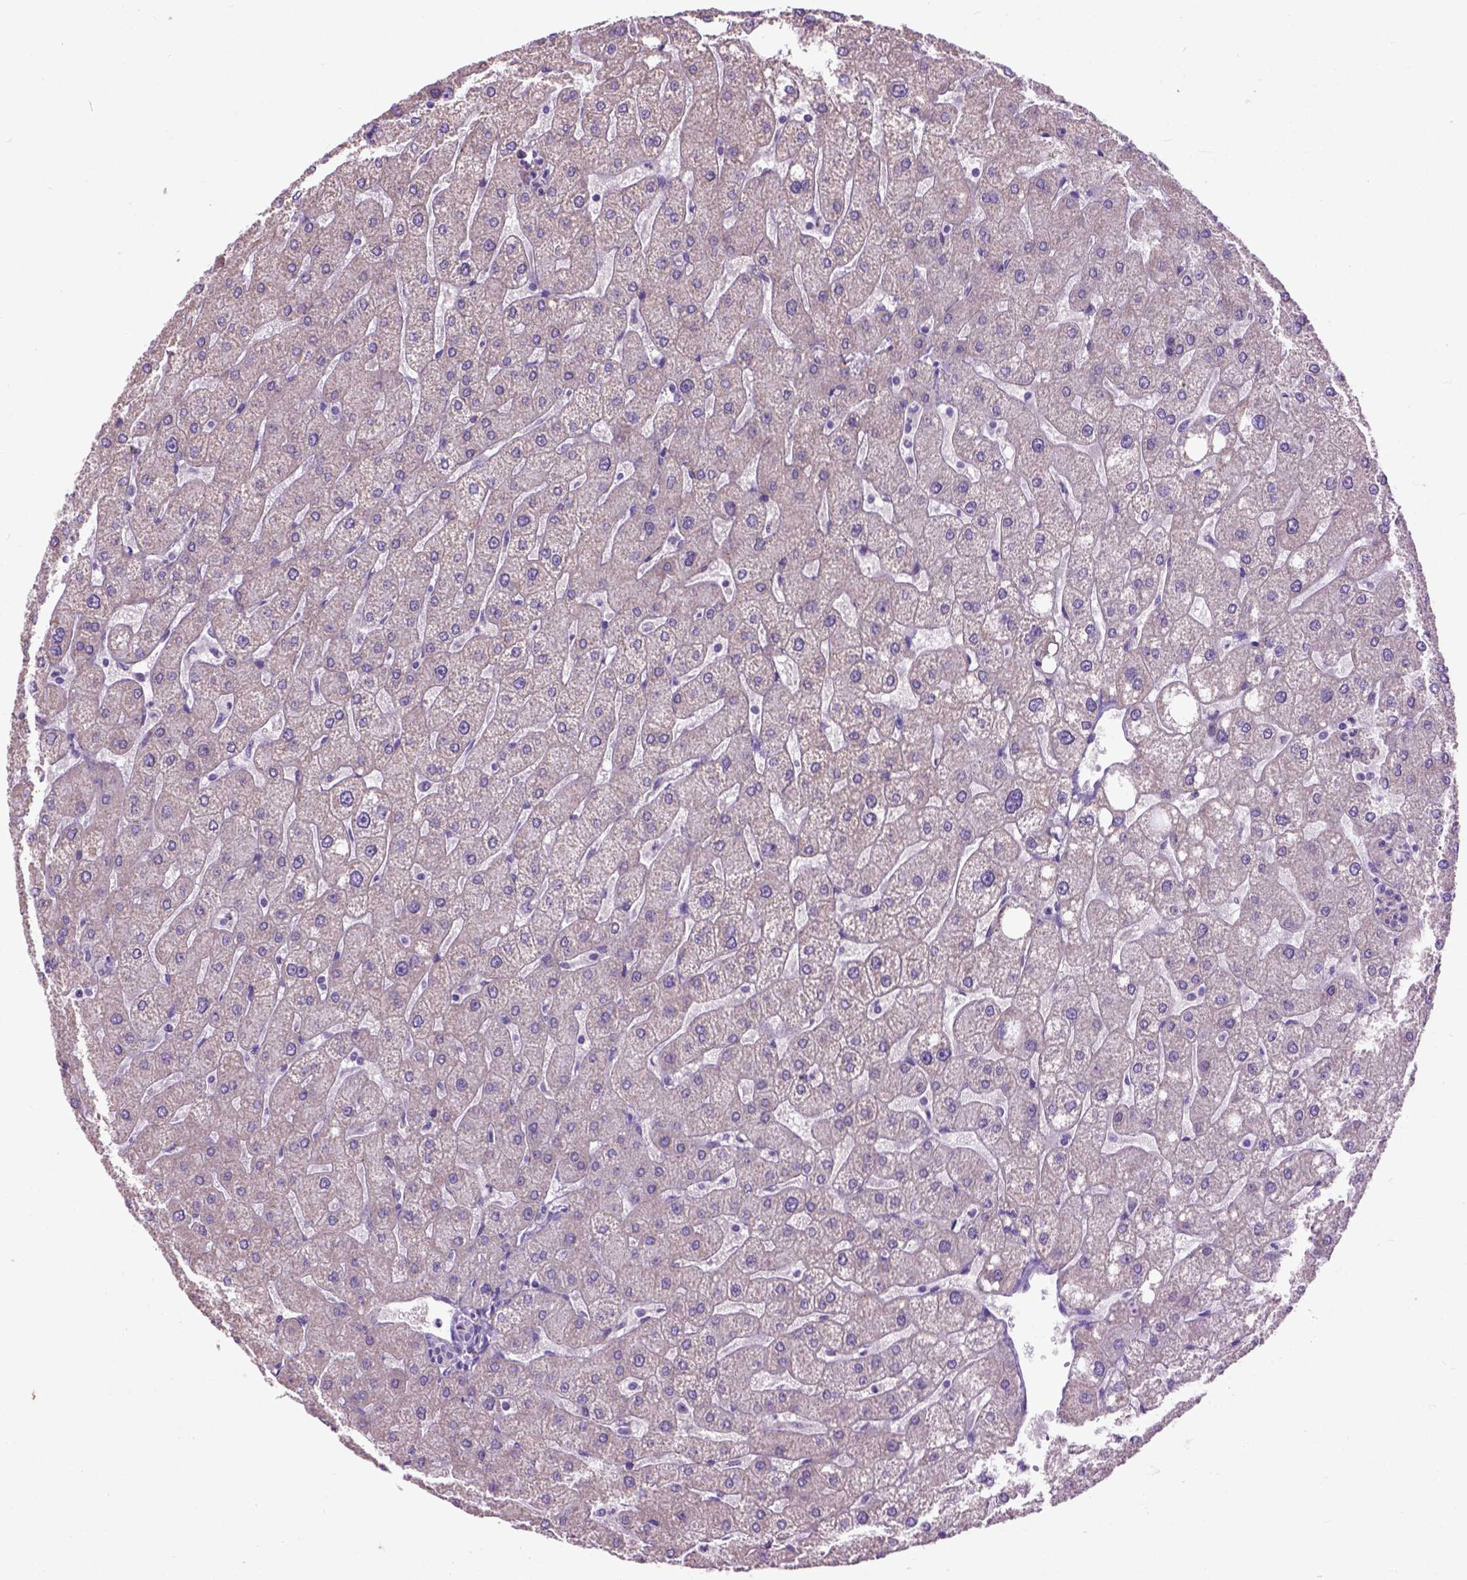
{"staining": {"intensity": "negative", "quantity": "none", "location": "none"}, "tissue": "liver", "cell_type": "Cholangiocytes", "image_type": "normal", "snomed": [{"axis": "morphology", "description": "Normal tissue, NOS"}, {"axis": "topography", "description": "Liver"}], "caption": "An immunohistochemistry (IHC) micrograph of normal liver is shown. There is no staining in cholangiocytes of liver. The staining was performed using DAB (3,3'-diaminobenzidine) to visualize the protein expression in brown, while the nuclei were stained in blue with hematoxylin (Magnification: 20x).", "gene": "MAPT", "patient": {"sex": "male", "age": 67}}